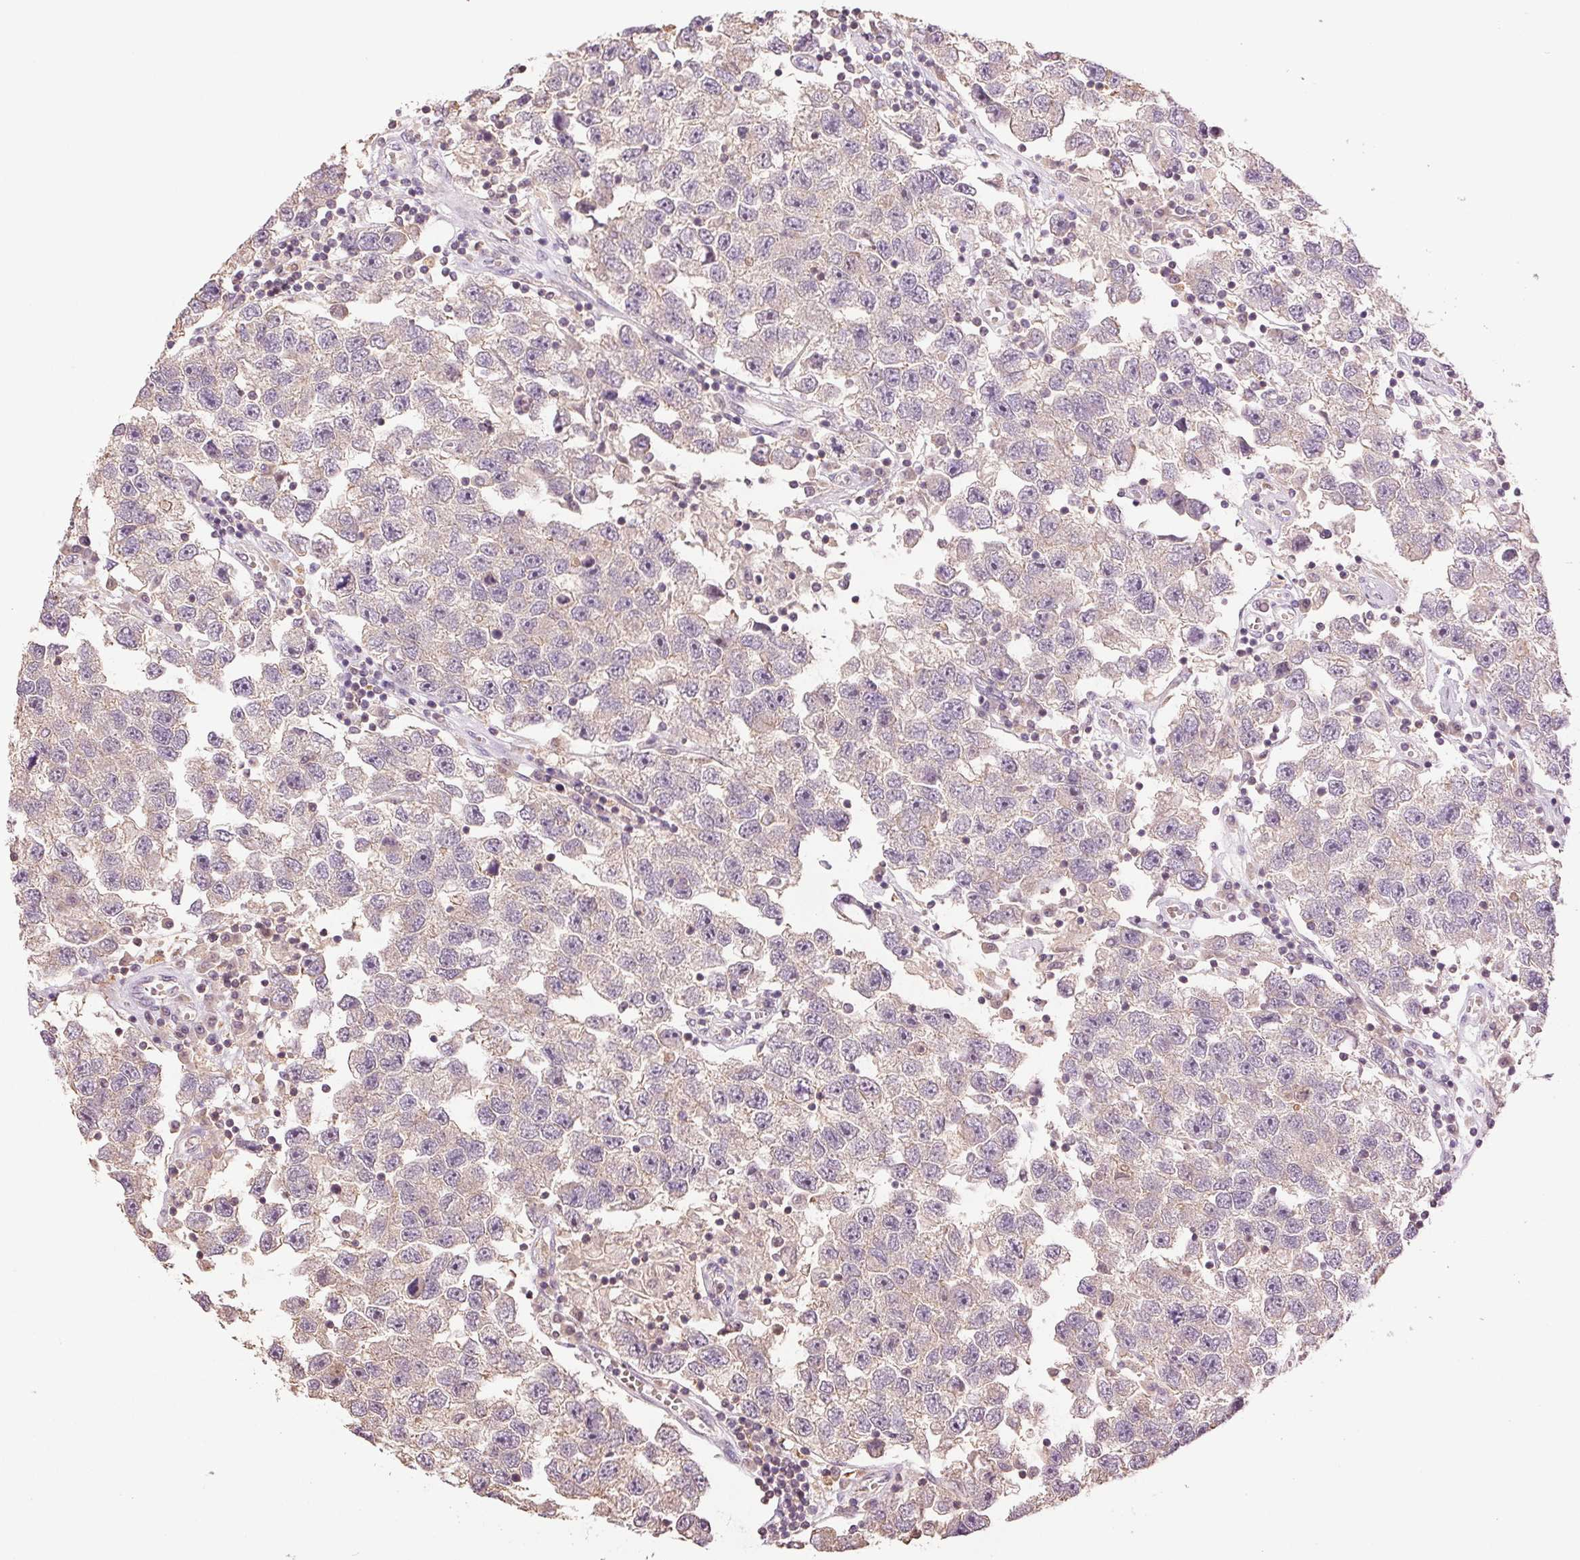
{"staining": {"intensity": "weak", "quantity": "25%-75%", "location": "cytoplasmic/membranous"}, "tissue": "testis cancer", "cell_type": "Tumor cells", "image_type": "cancer", "snomed": [{"axis": "morphology", "description": "Seminoma, NOS"}, {"axis": "topography", "description": "Testis"}], "caption": "This histopathology image exhibits immunohistochemistry (IHC) staining of testis cancer, with low weak cytoplasmic/membranous expression in approximately 25%-75% of tumor cells.", "gene": "TMEM253", "patient": {"sex": "male", "age": 26}}